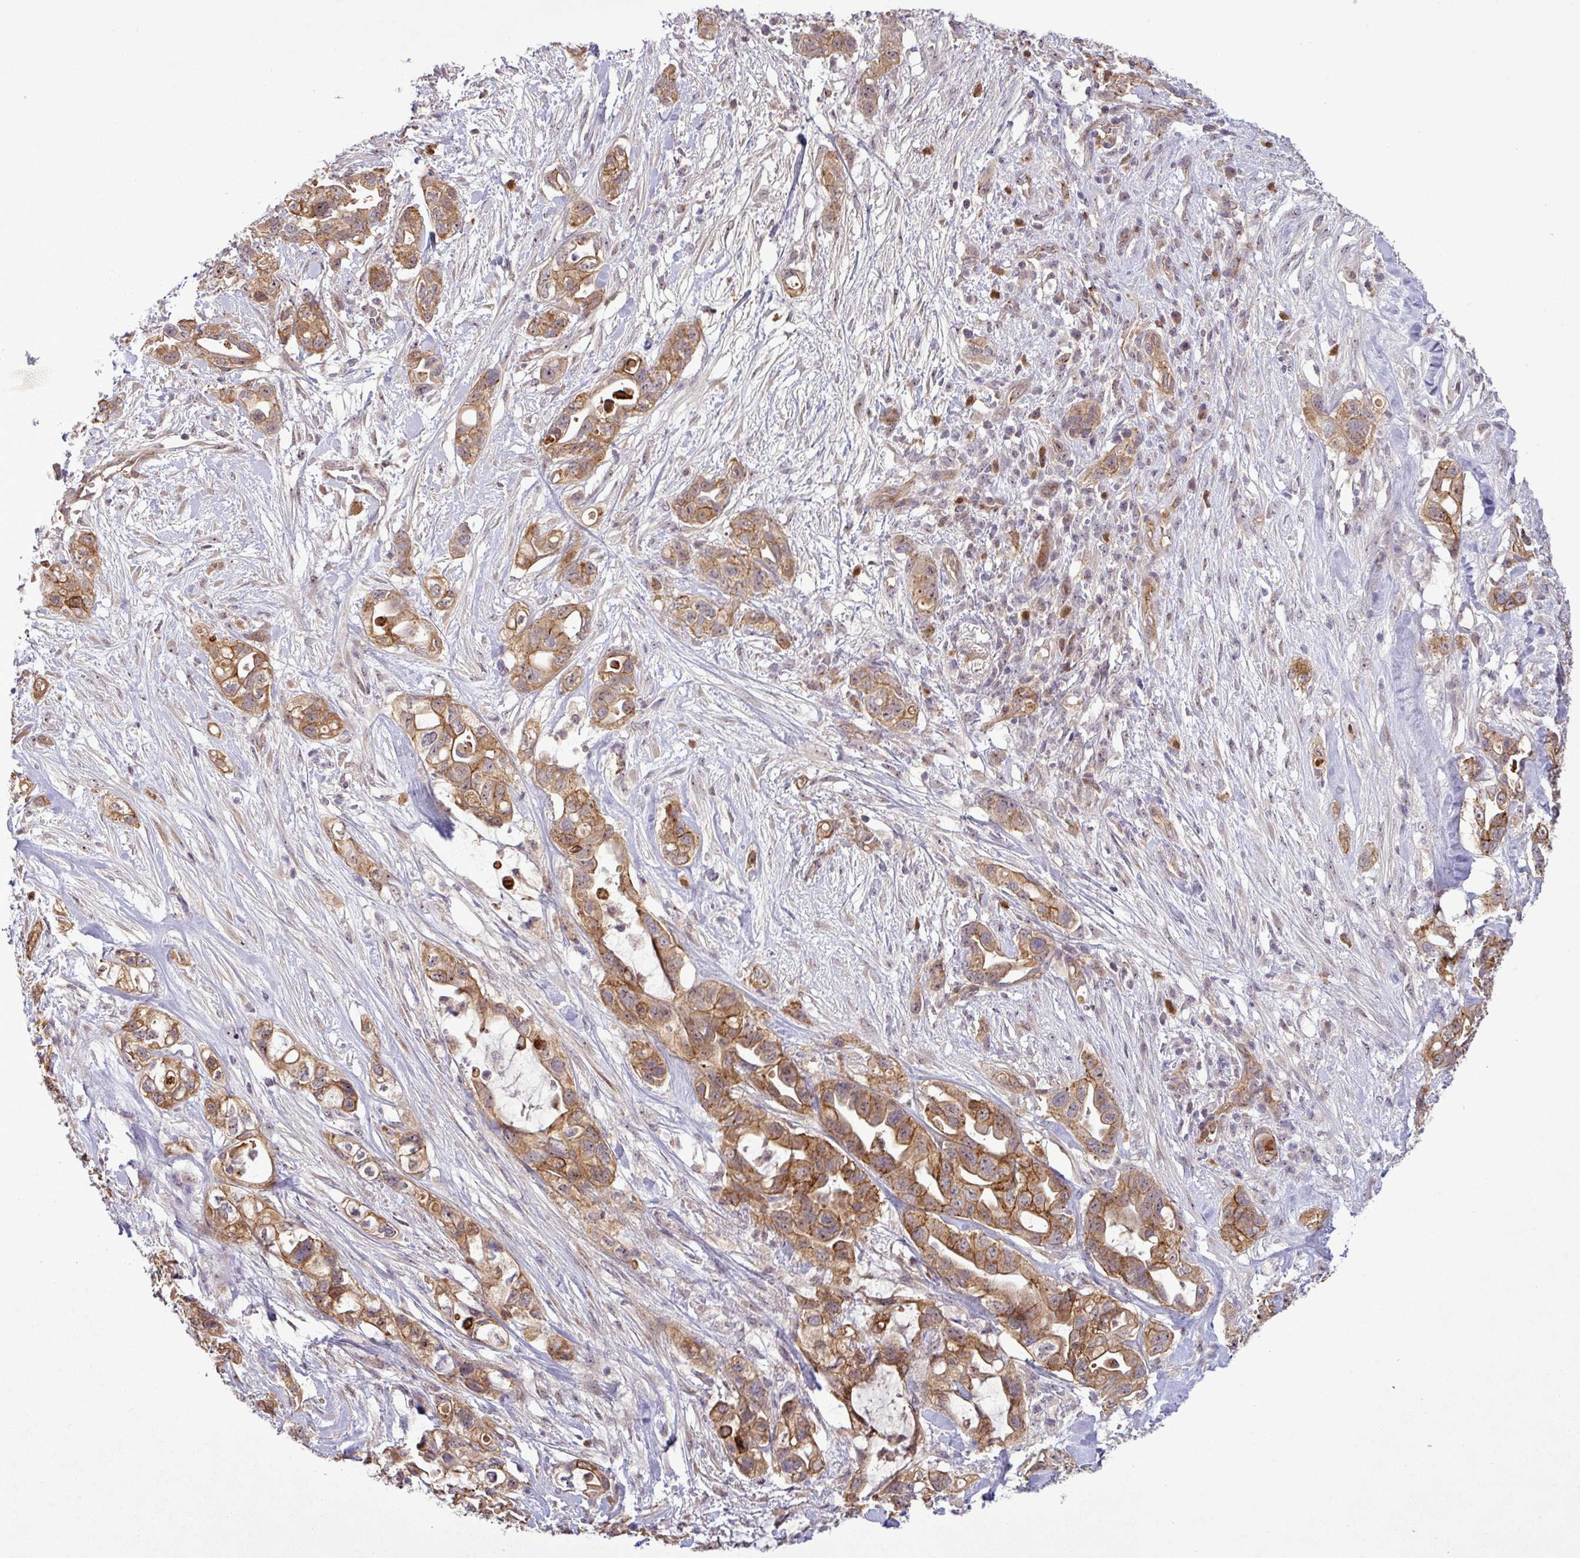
{"staining": {"intensity": "moderate", "quantity": ">75%", "location": "cytoplasmic/membranous,nuclear"}, "tissue": "pancreatic cancer", "cell_type": "Tumor cells", "image_type": "cancer", "snomed": [{"axis": "morphology", "description": "Adenocarcinoma, NOS"}, {"axis": "topography", "description": "Pancreas"}], "caption": "Brown immunohistochemical staining in pancreatic adenocarcinoma shows moderate cytoplasmic/membranous and nuclear positivity in approximately >75% of tumor cells.", "gene": "PCDH1", "patient": {"sex": "female", "age": 72}}